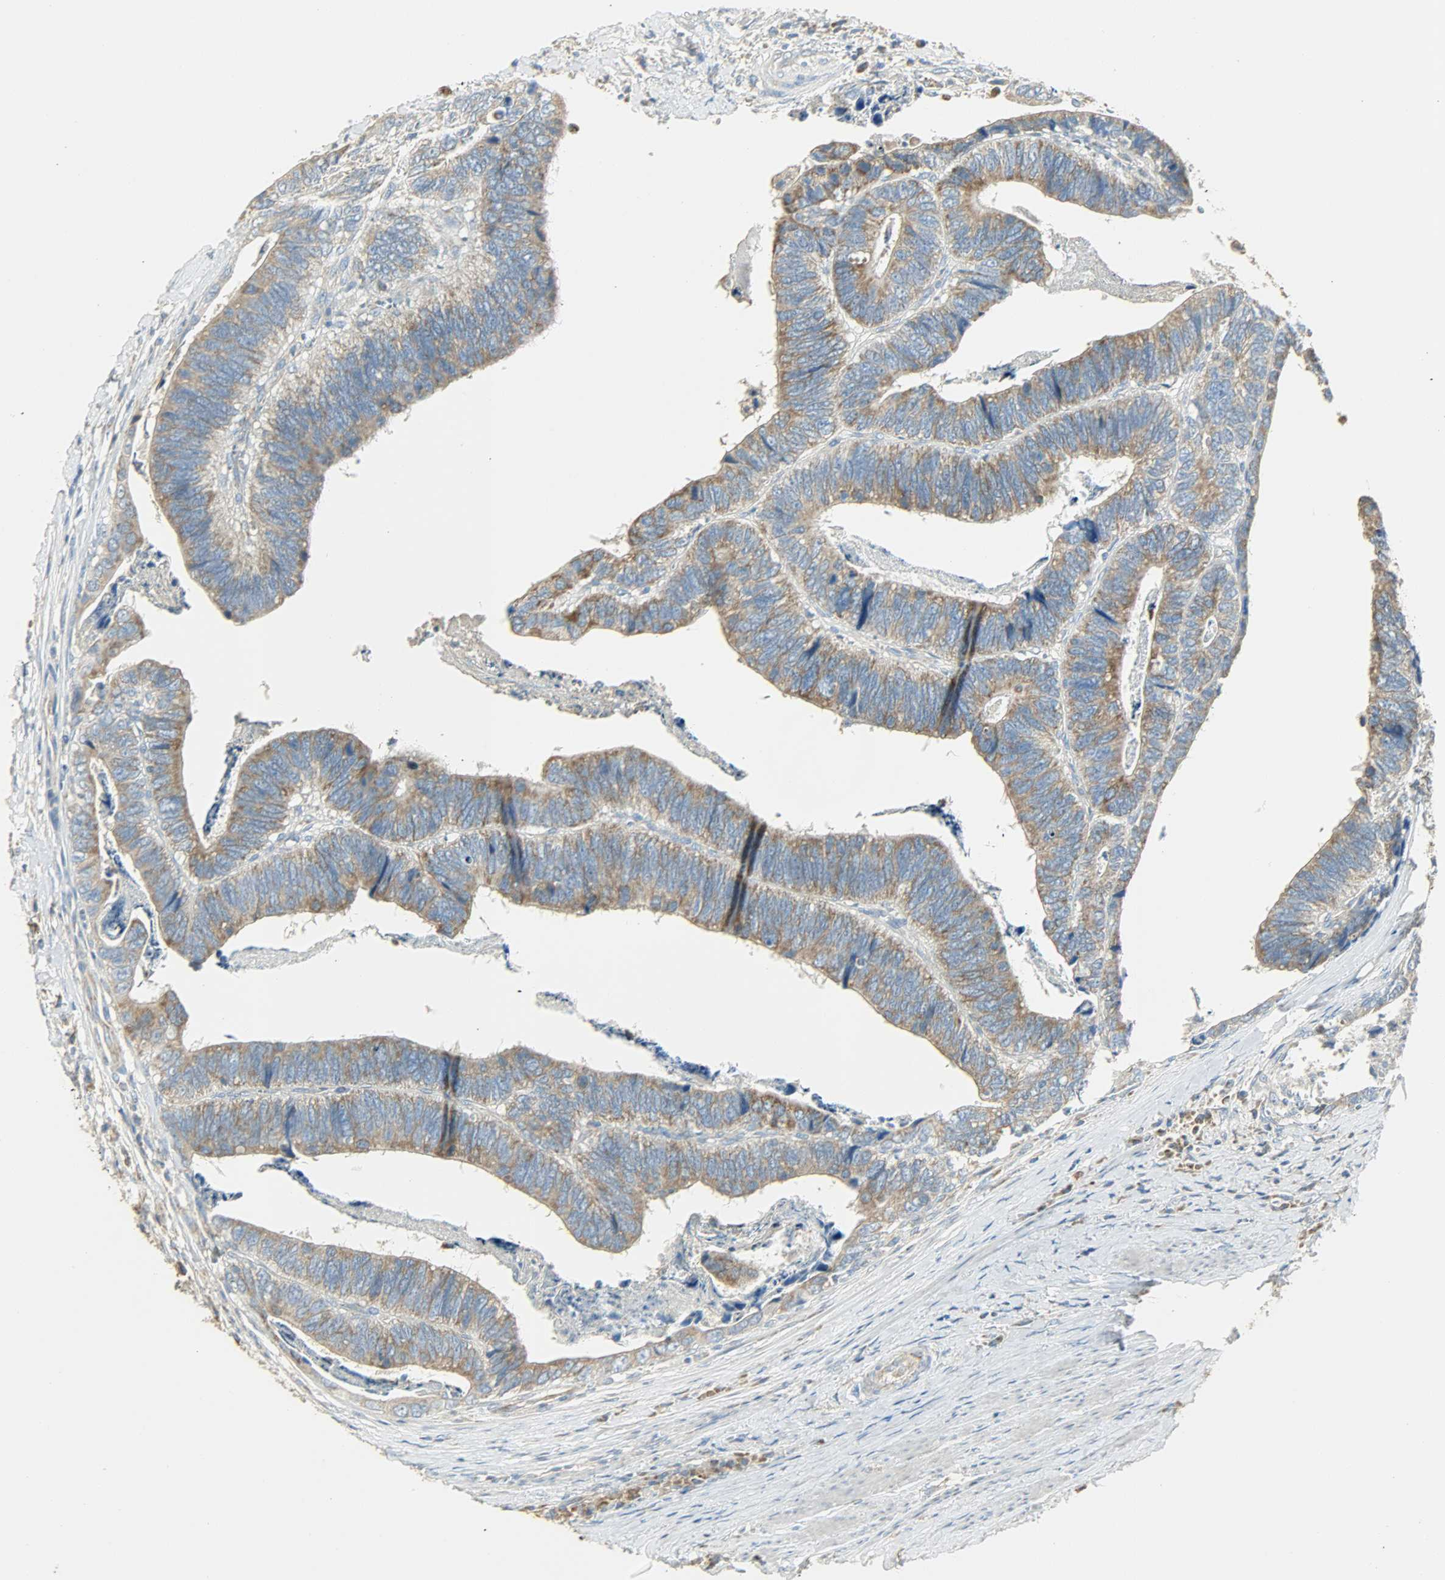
{"staining": {"intensity": "strong", "quantity": ">75%", "location": "cytoplasmic/membranous"}, "tissue": "colorectal cancer", "cell_type": "Tumor cells", "image_type": "cancer", "snomed": [{"axis": "morphology", "description": "Adenocarcinoma, NOS"}, {"axis": "topography", "description": "Colon"}], "caption": "Approximately >75% of tumor cells in colorectal cancer reveal strong cytoplasmic/membranous protein expression as visualized by brown immunohistochemical staining.", "gene": "NNT", "patient": {"sex": "male", "age": 72}}